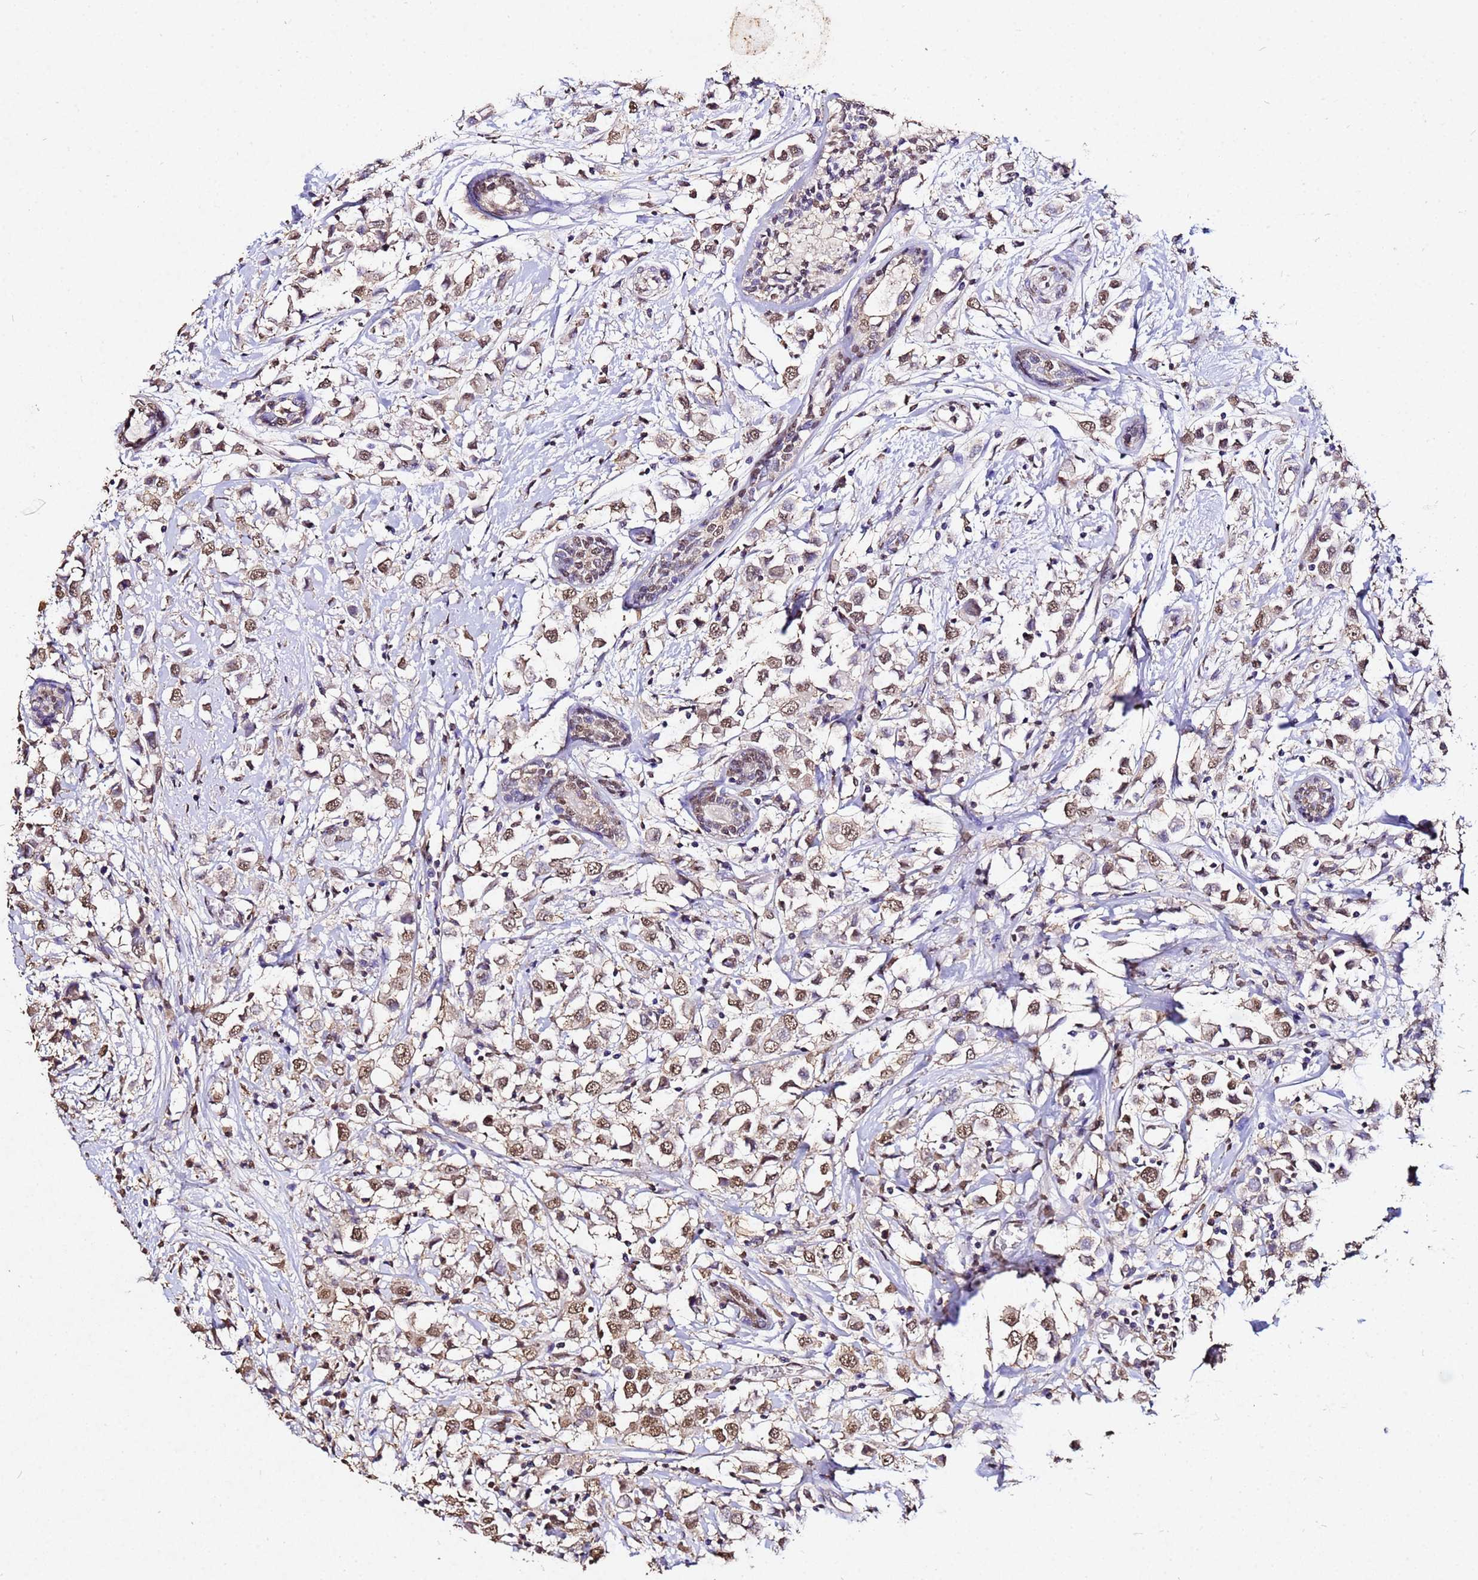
{"staining": {"intensity": "moderate", "quantity": ">75%", "location": "nuclear"}, "tissue": "breast cancer", "cell_type": "Tumor cells", "image_type": "cancer", "snomed": [{"axis": "morphology", "description": "Duct carcinoma"}, {"axis": "topography", "description": "Breast"}], "caption": "Breast infiltrating ductal carcinoma tissue exhibits moderate nuclear staining in about >75% of tumor cells", "gene": "MYOCD", "patient": {"sex": "female", "age": 61}}